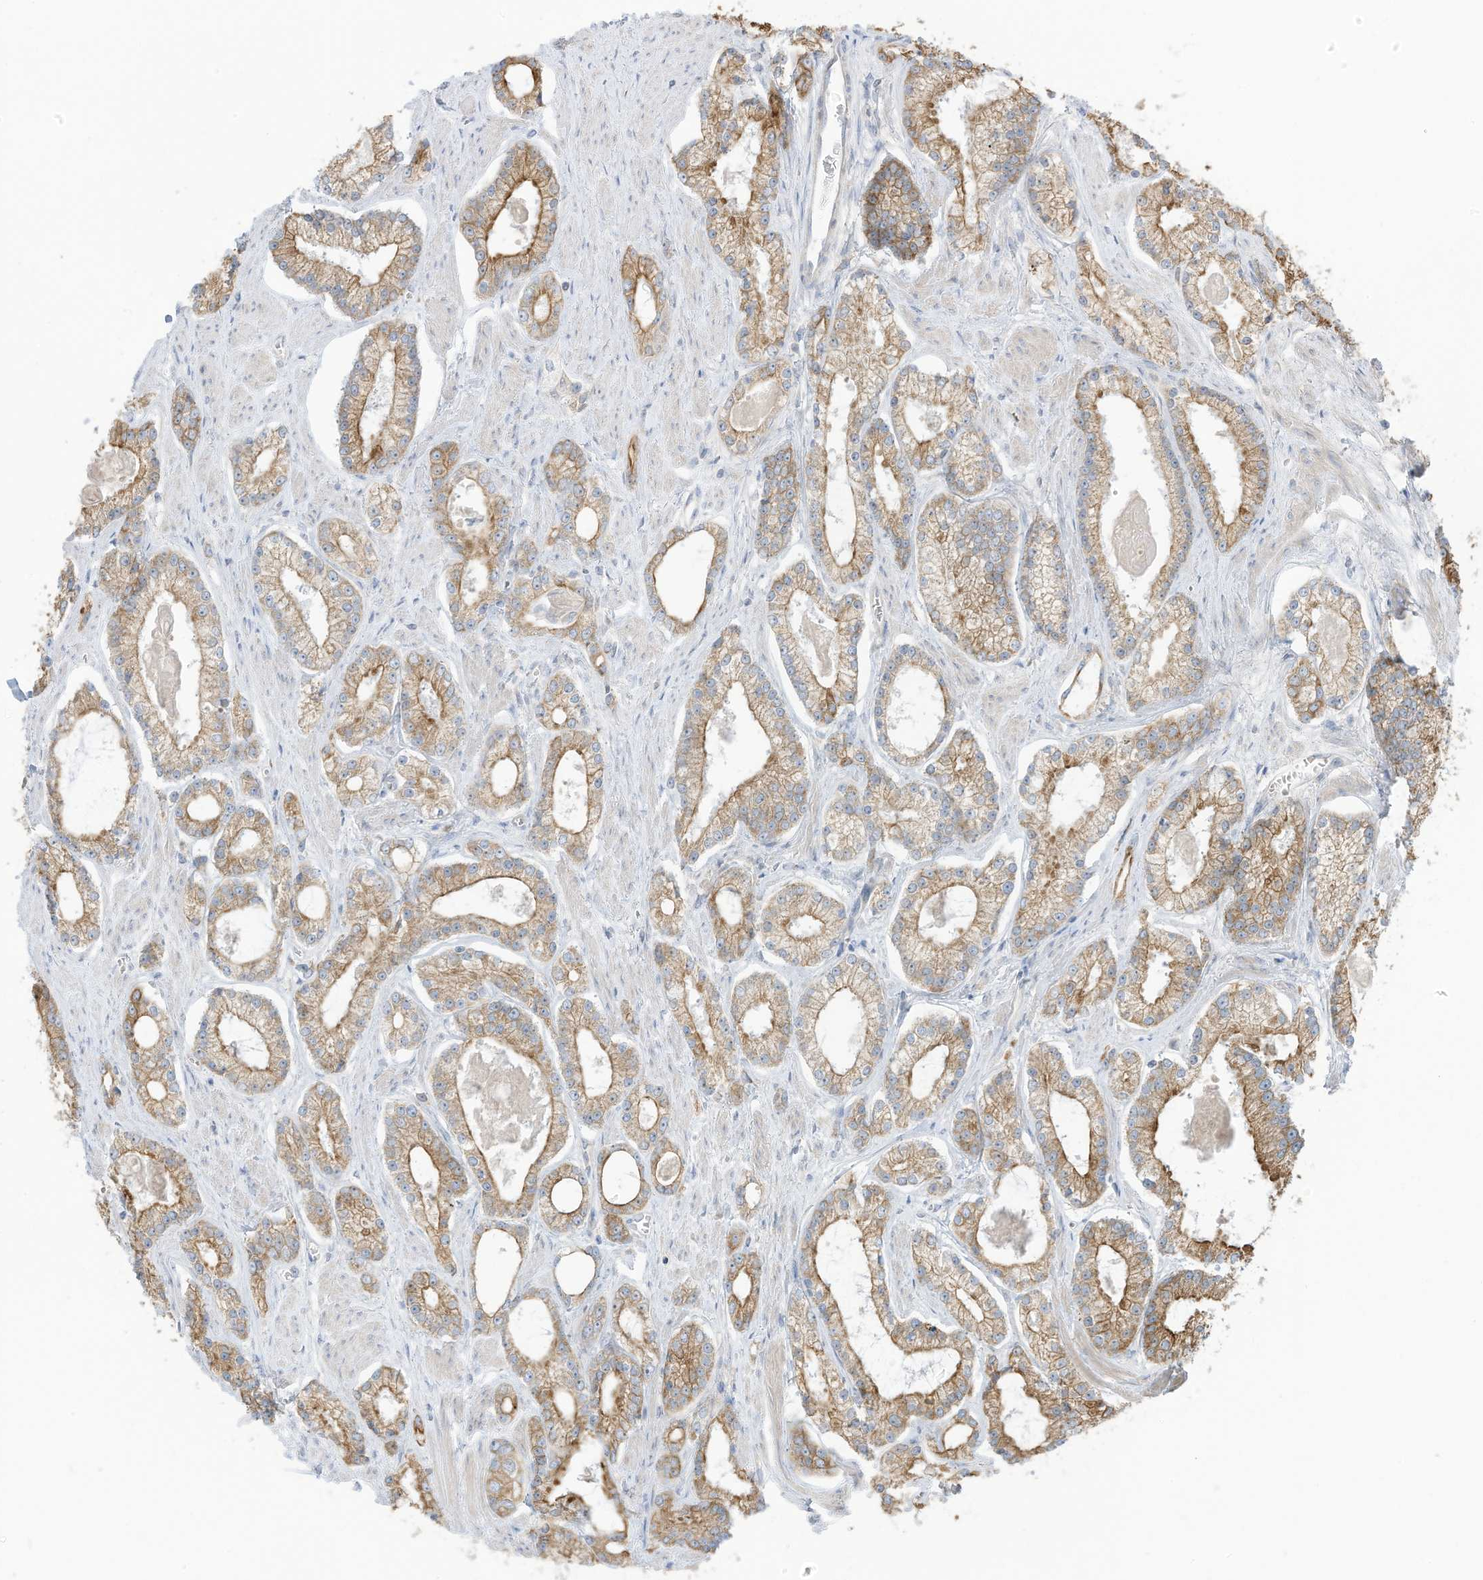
{"staining": {"intensity": "moderate", "quantity": ">75%", "location": "cytoplasmic/membranous"}, "tissue": "prostate cancer", "cell_type": "Tumor cells", "image_type": "cancer", "snomed": [{"axis": "morphology", "description": "Adenocarcinoma, Low grade"}, {"axis": "topography", "description": "Prostate"}], "caption": "Prostate adenocarcinoma (low-grade) was stained to show a protein in brown. There is medium levels of moderate cytoplasmic/membranous staining in about >75% of tumor cells.", "gene": "CGAS", "patient": {"sex": "male", "age": 54}}